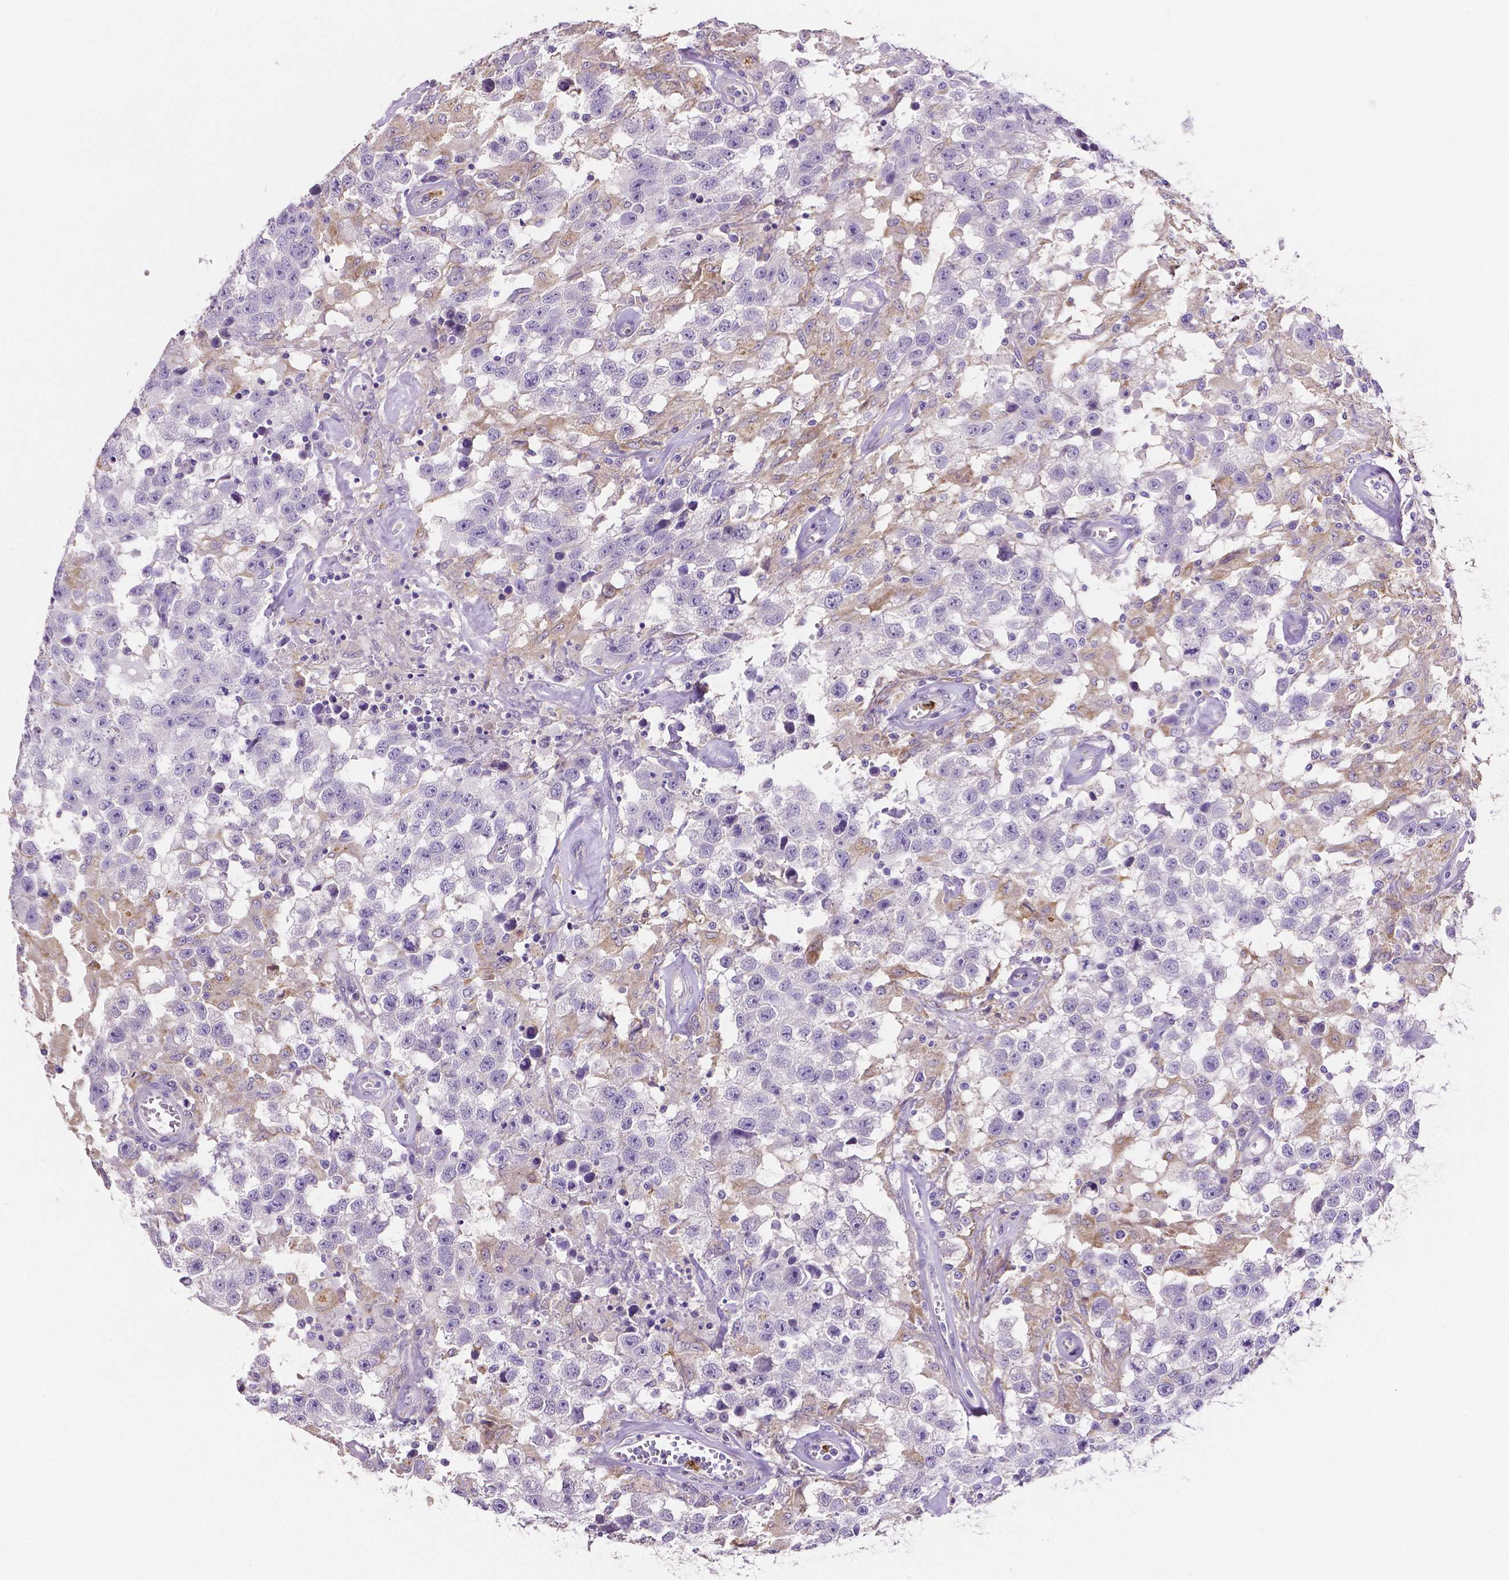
{"staining": {"intensity": "negative", "quantity": "none", "location": "none"}, "tissue": "testis cancer", "cell_type": "Tumor cells", "image_type": "cancer", "snomed": [{"axis": "morphology", "description": "Seminoma, NOS"}, {"axis": "topography", "description": "Testis"}], "caption": "Tumor cells are negative for brown protein staining in testis cancer.", "gene": "MMP9", "patient": {"sex": "male", "age": 43}}